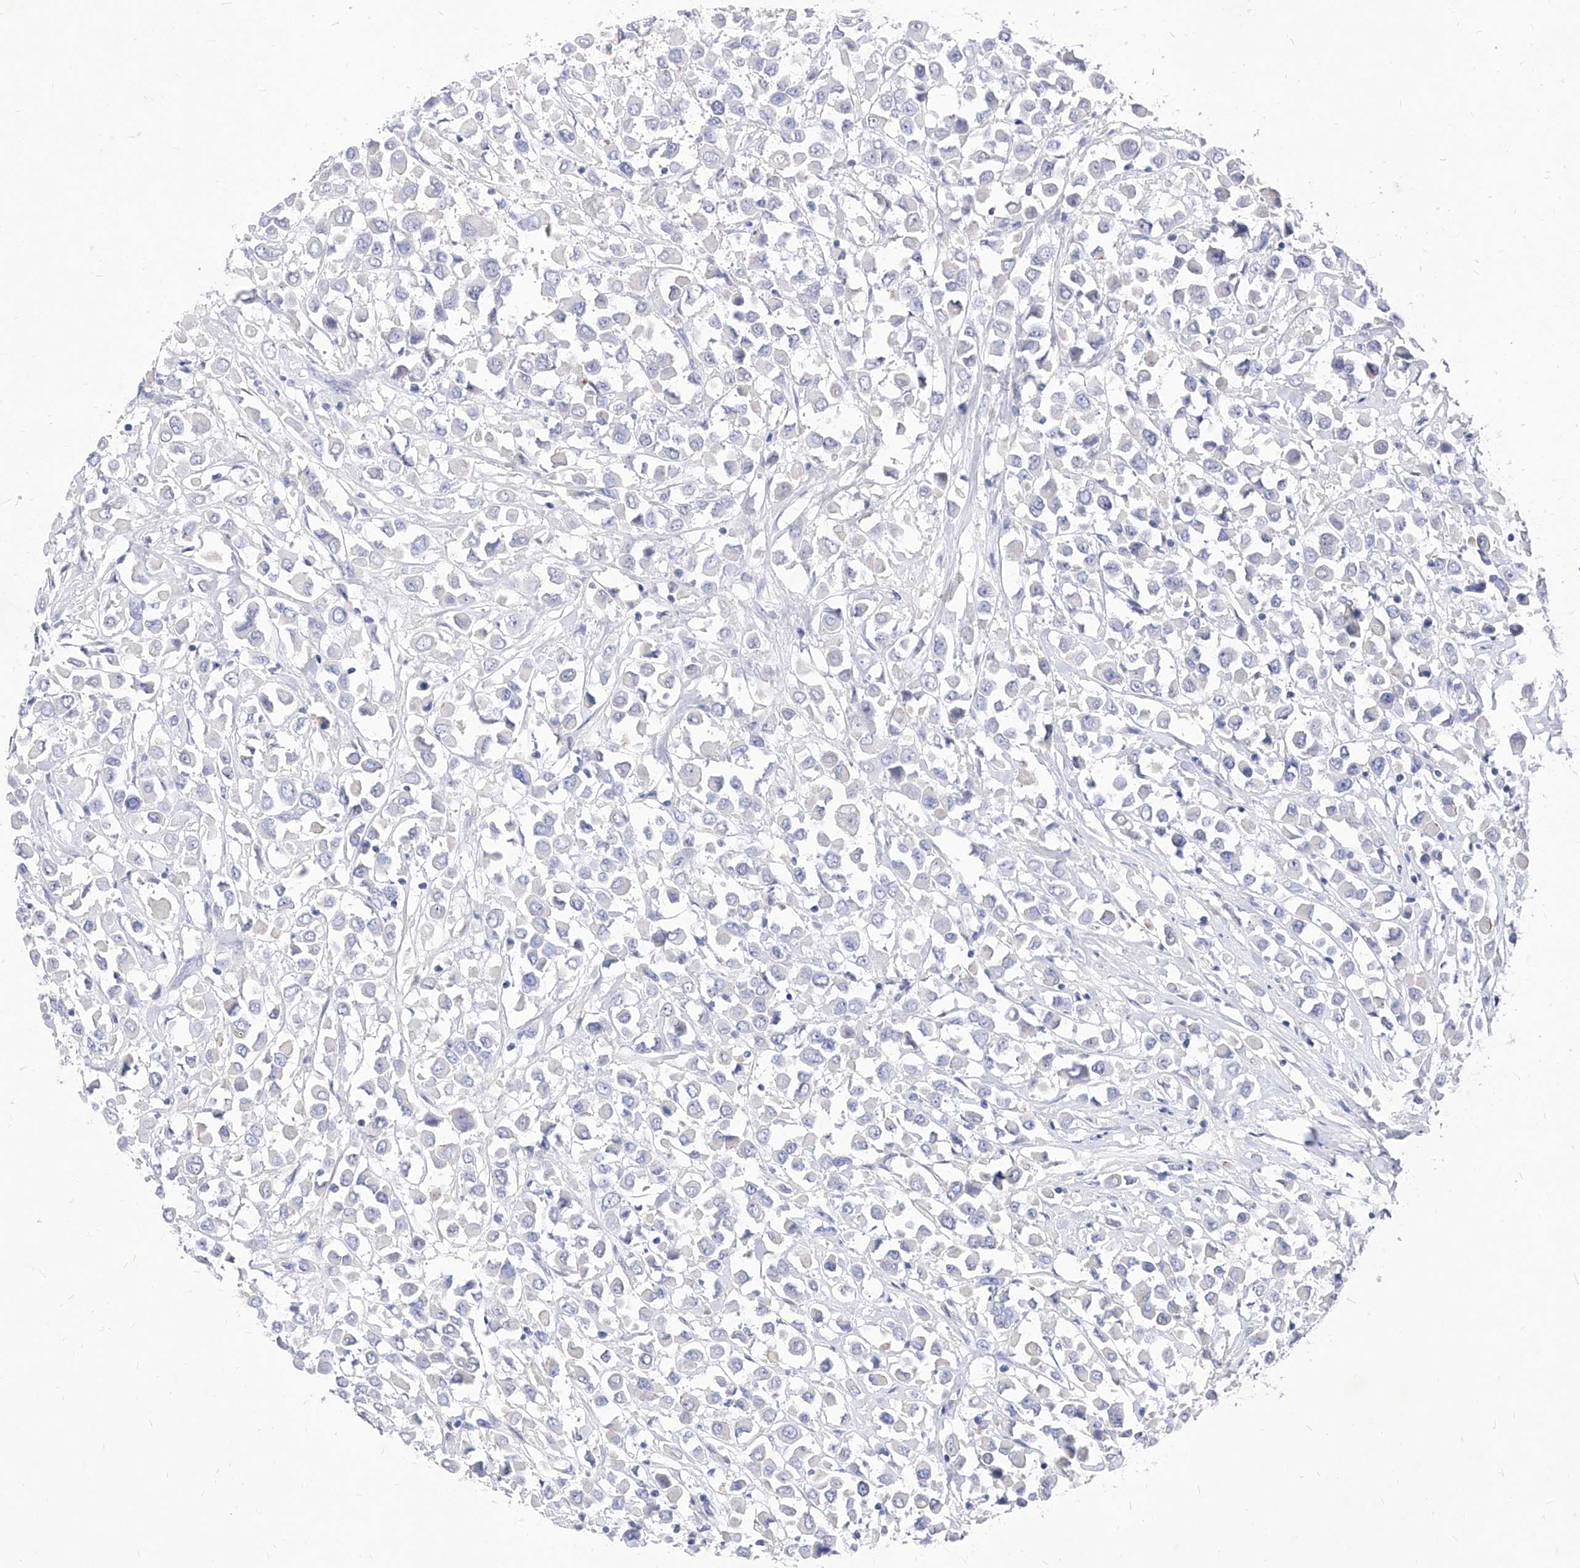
{"staining": {"intensity": "negative", "quantity": "none", "location": "none"}, "tissue": "breast cancer", "cell_type": "Tumor cells", "image_type": "cancer", "snomed": [{"axis": "morphology", "description": "Duct carcinoma"}, {"axis": "topography", "description": "Breast"}], "caption": "Immunohistochemistry (IHC) image of breast cancer stained for a protein (brown), which shows no positivity in tumor cells.", "gene": "VAX1", "patient": {"sex": "female", "age": 61}}